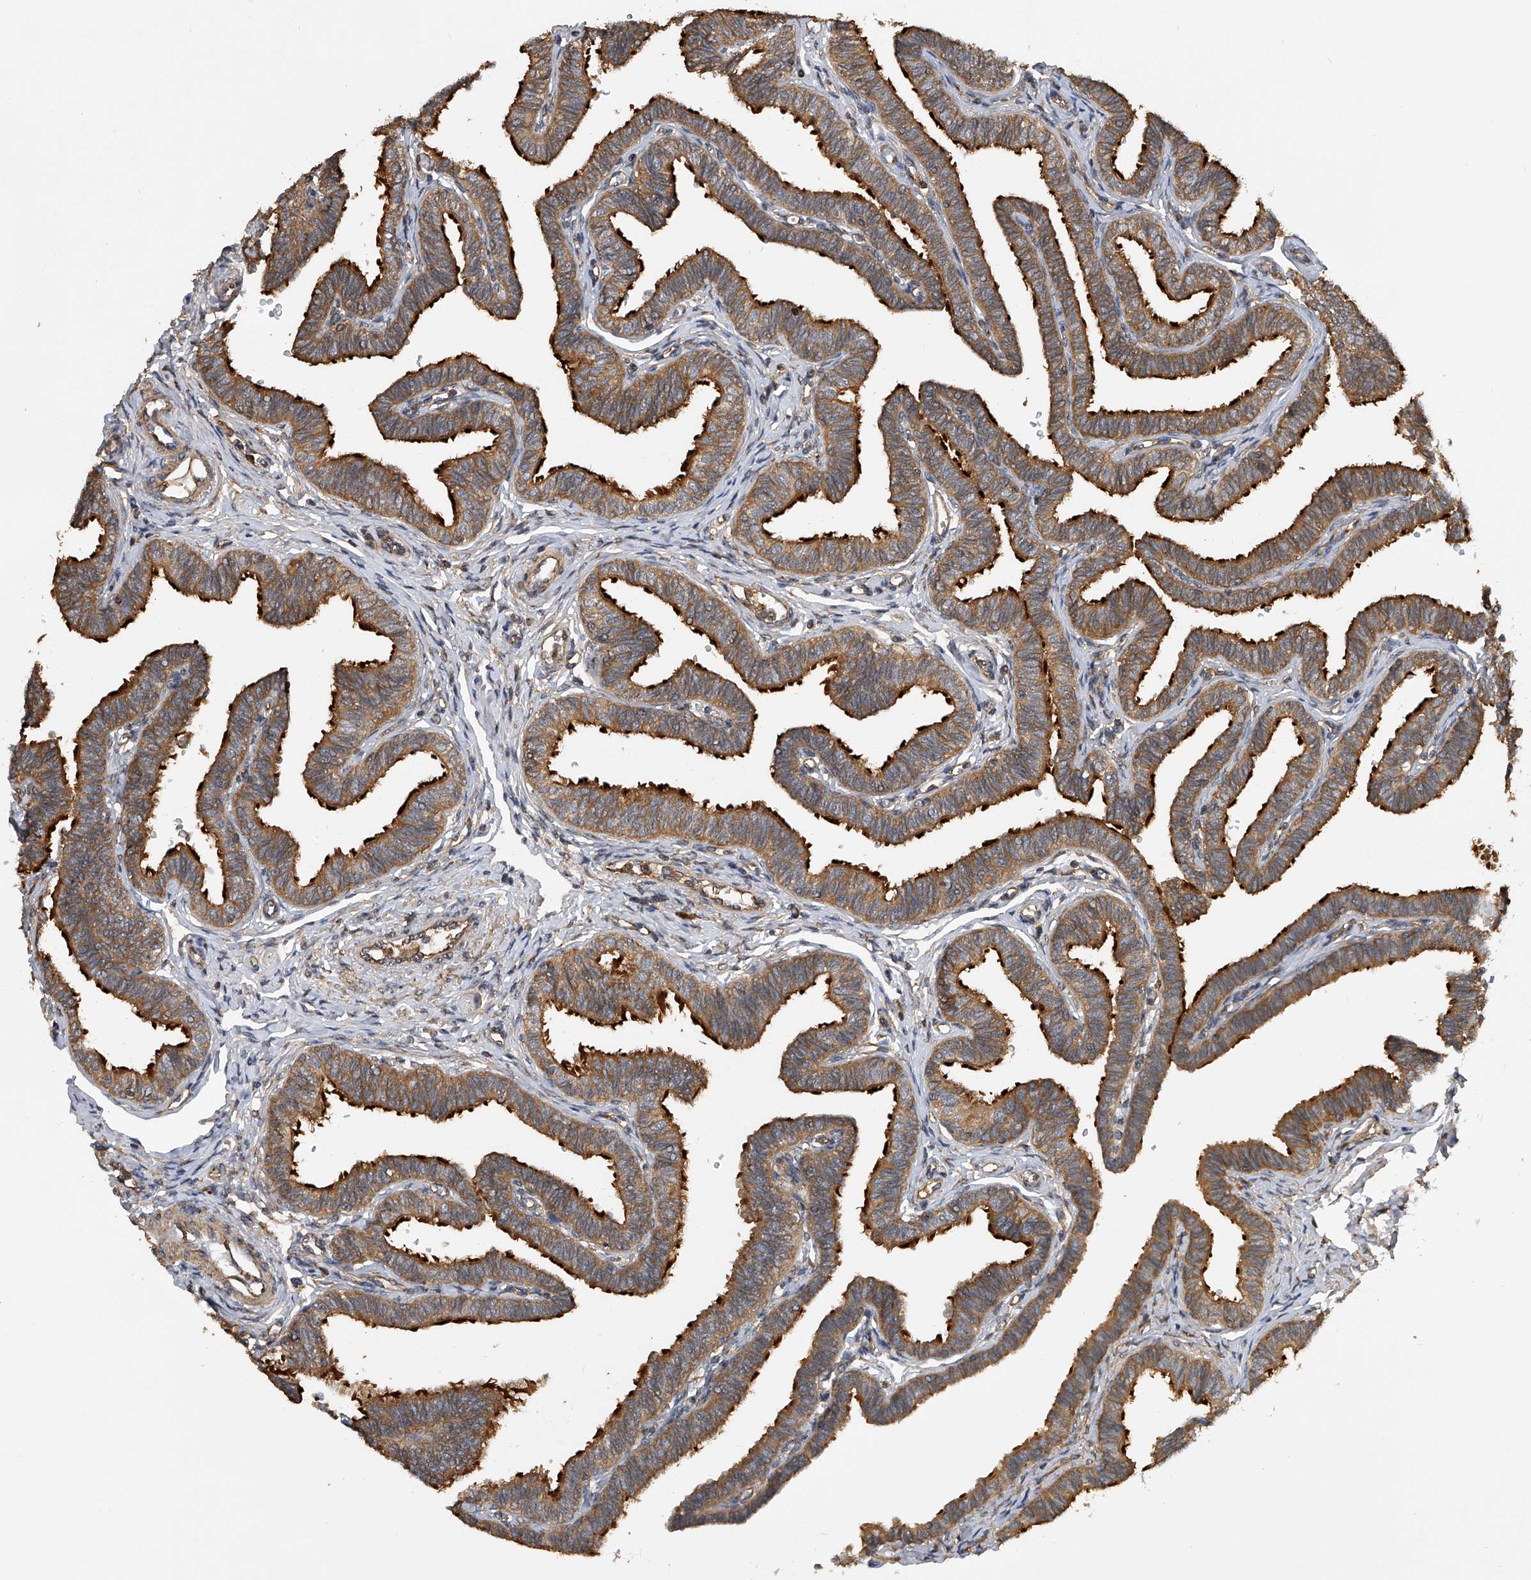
{"staining": {"intensity": "strong", "quantity": ">75%", "location": "cytoplasmic/membranous"}, "tissue": "fallopian tube", "cell_type": "Glandular cells", "image_type": "normal", "snomed": [{"axis": "morphology", "description": "Normal tissue, NOS"}, {"axis": "topography", "description": "Fallopian tube"}, {"axis": "topography", "description": "Ovary"}], "caption": "A histopathology image of fallopian tube stained for a protein displays strong cytoplasmic/membranous brown staining in glandular cells.", "gene": "PTPRA", "patient": {"sex": "female", "age": 23}}